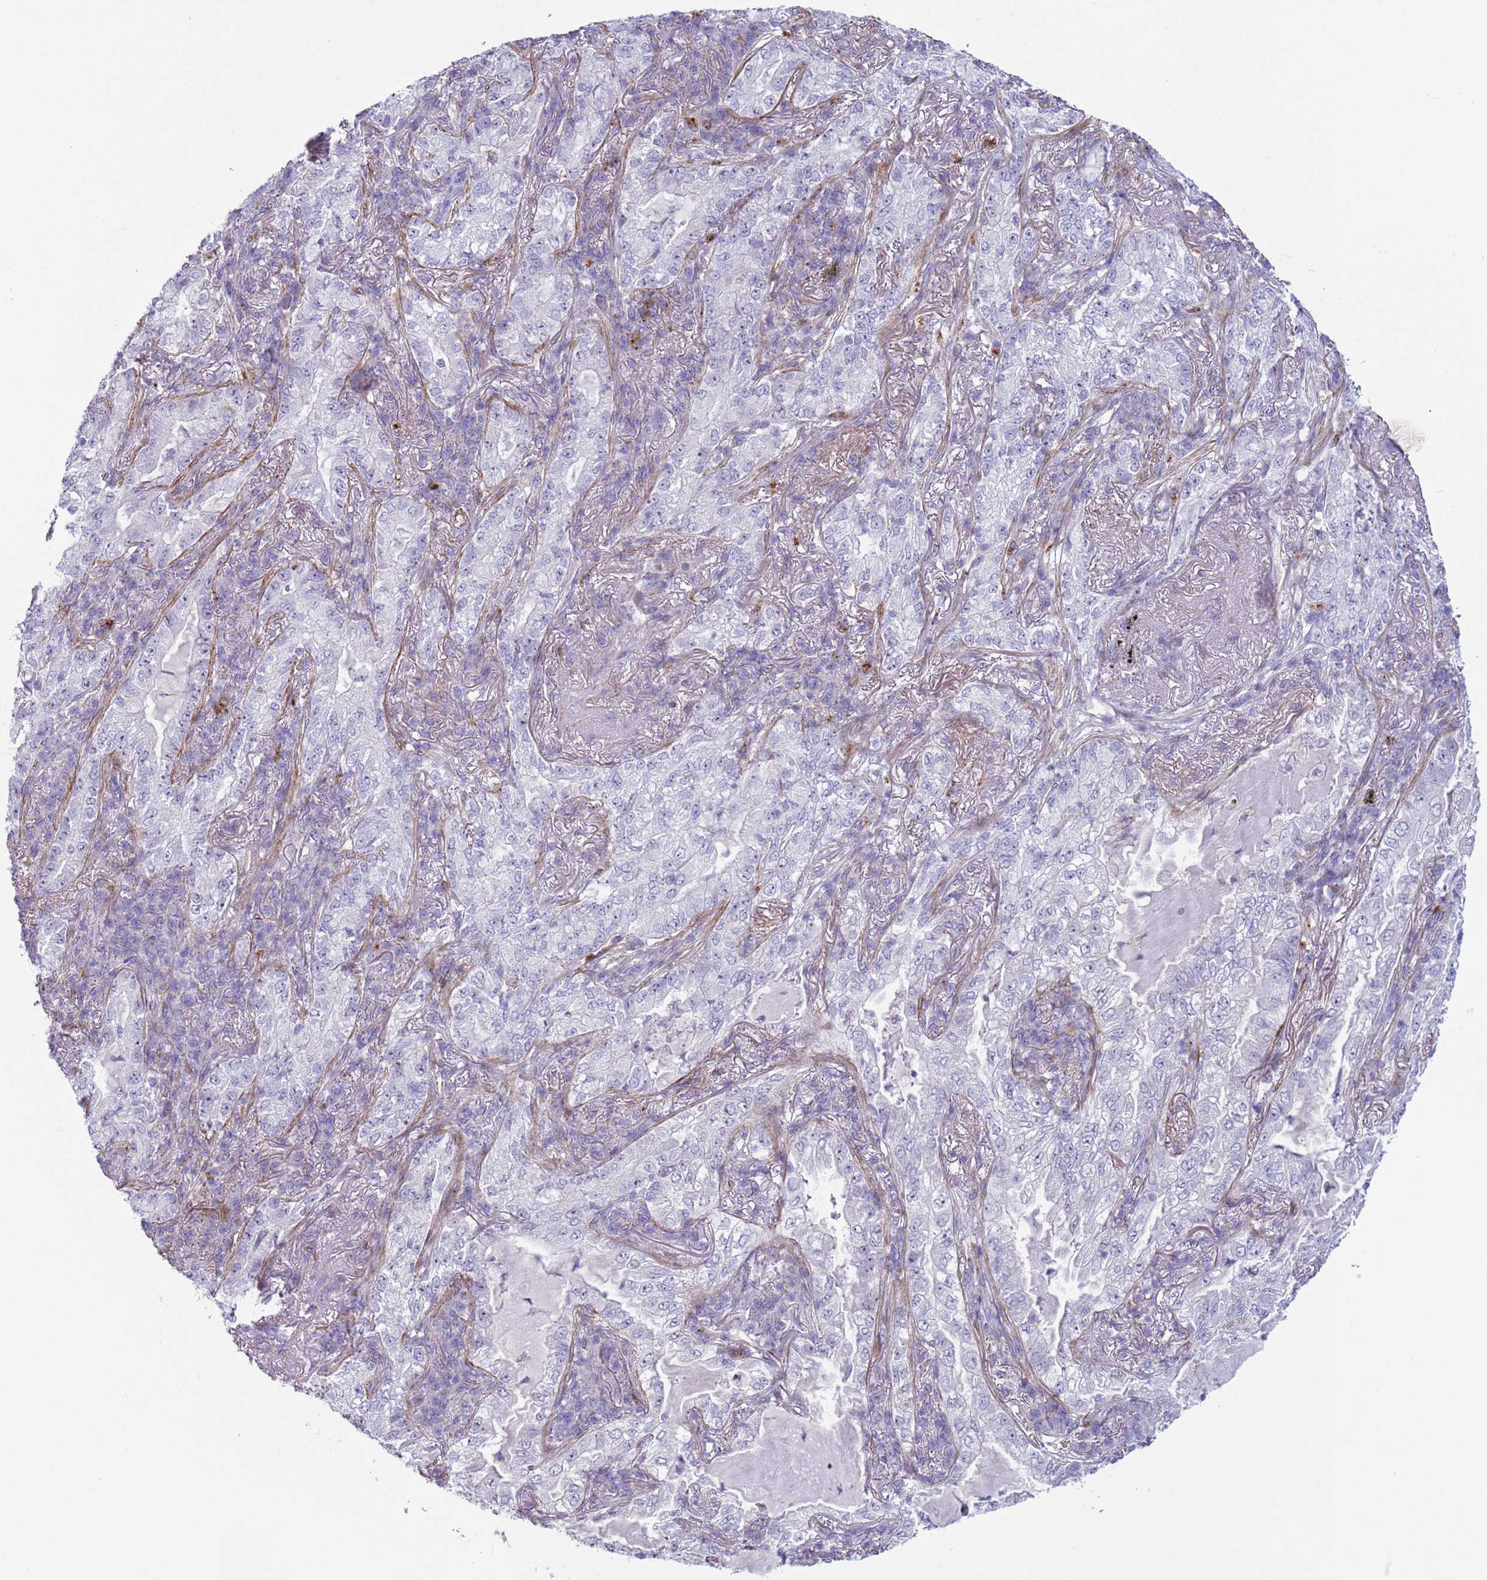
{"staining": {"intensity": "negative", "quantity": "none", "location": "none"}, "tissue": "lung cancer", "cell_type": "Tumor cells", "image_type": "cancer", "snomed": [{"axis": "morphology", "description": "Adenocarcinoma, NOS"}, {"axis": "topography", "description": "Lung"}], "caption": "Lung cancer was stained to show a protein in brown. There is no significant positivity in tumor cells.", "gene": "HEATR1", "patient": {"sex": "female", "age": 73}}